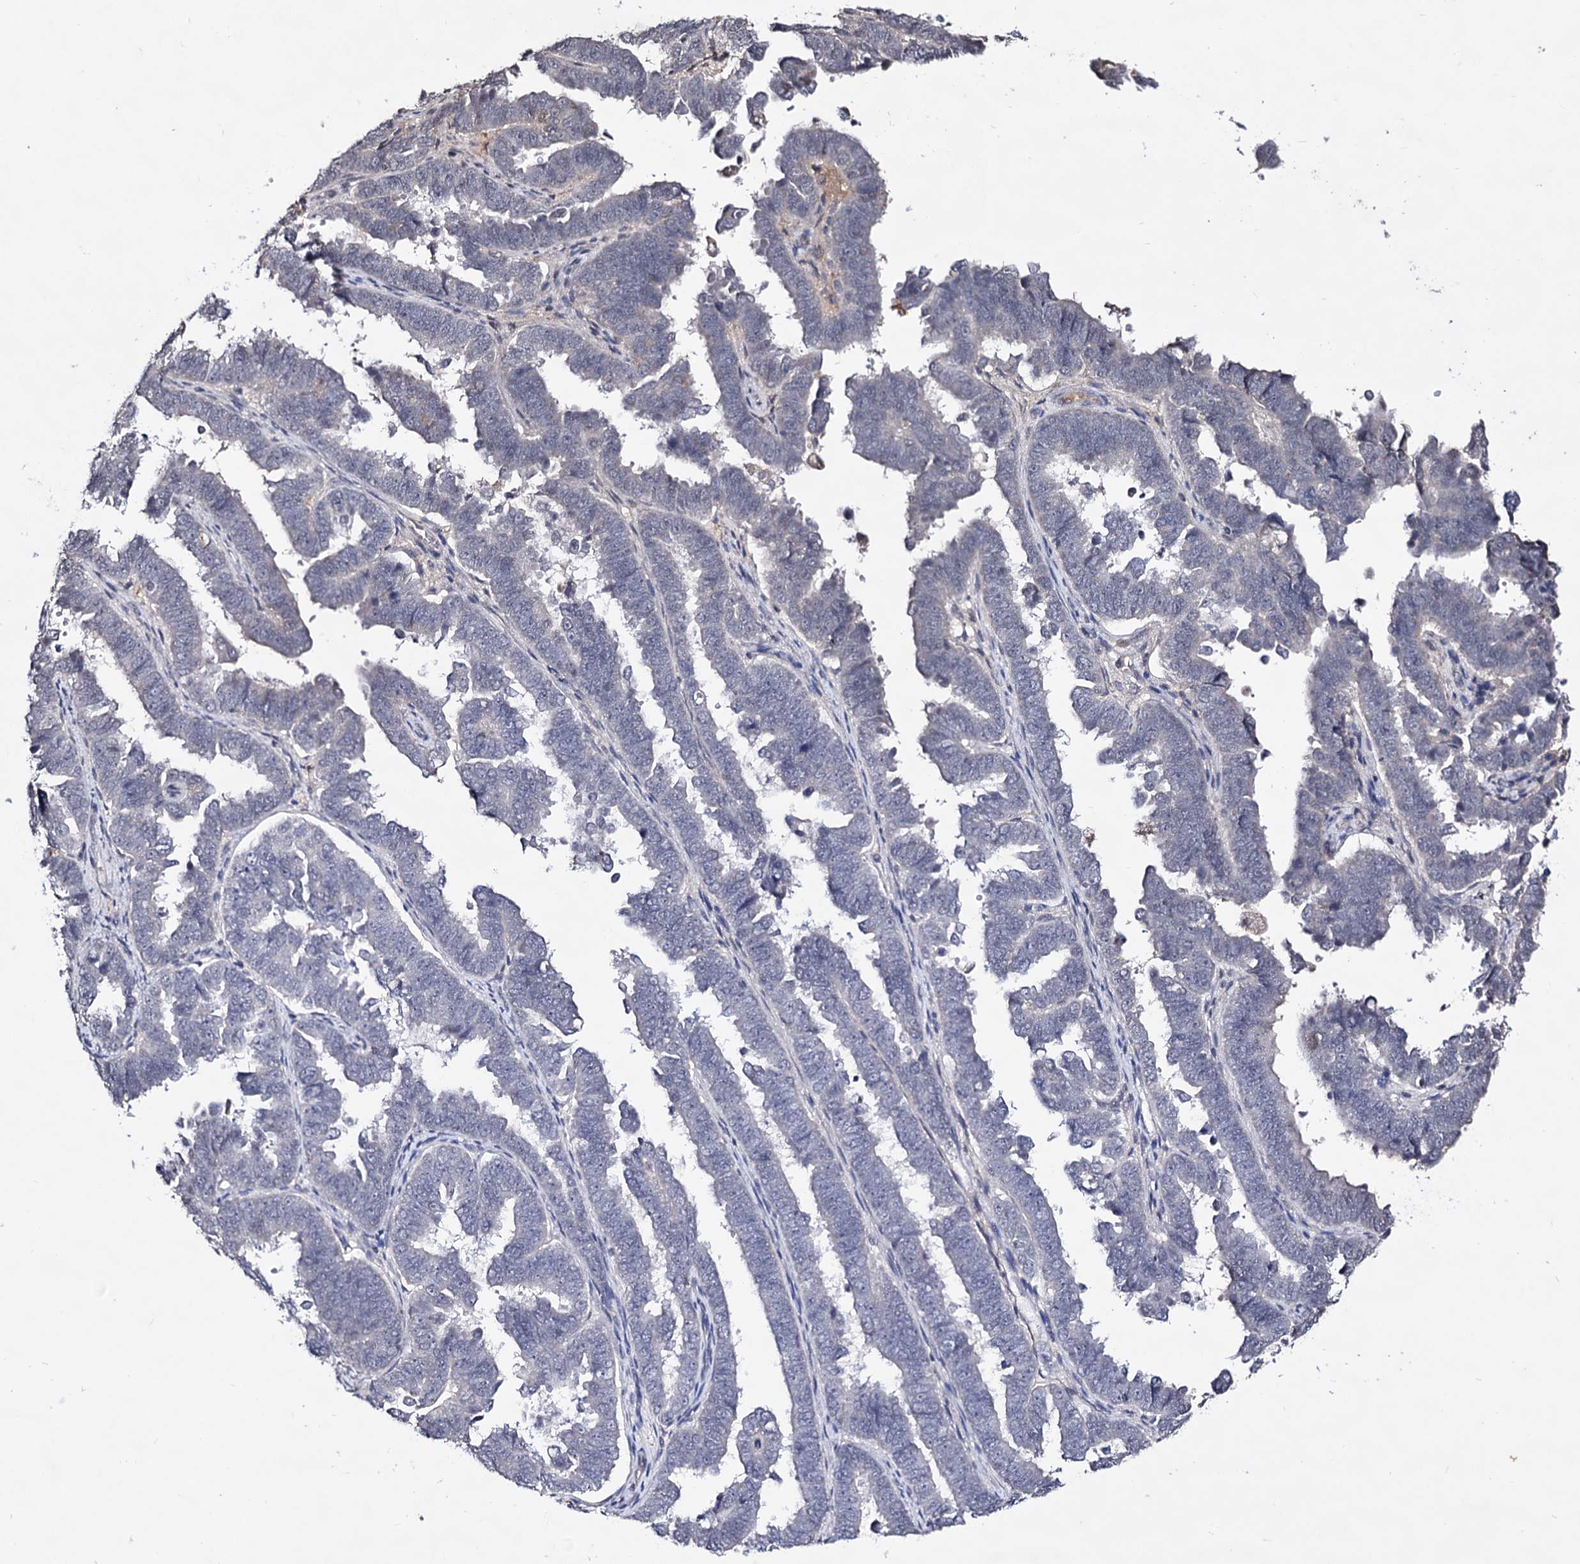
{"staining": {"intensity": "negative", "quantity": "none", "location": "none"}, "tissue": "endometrial cancer", "cell_type": "Tumor cells", "image_type": "cancer", "snomed": [{"axis": "morphology", "description": "Adenocarcinoma, NOS"}, {"axis": "topography", "description": "Endometrium"}], "caption": "Immunohistochemical staining of human adenocarcinoma (endometrial) exhibits no significant positivity in tumor cells.", "gene": "PLIN1", "patient": {"sex": "female", "age": 75}}